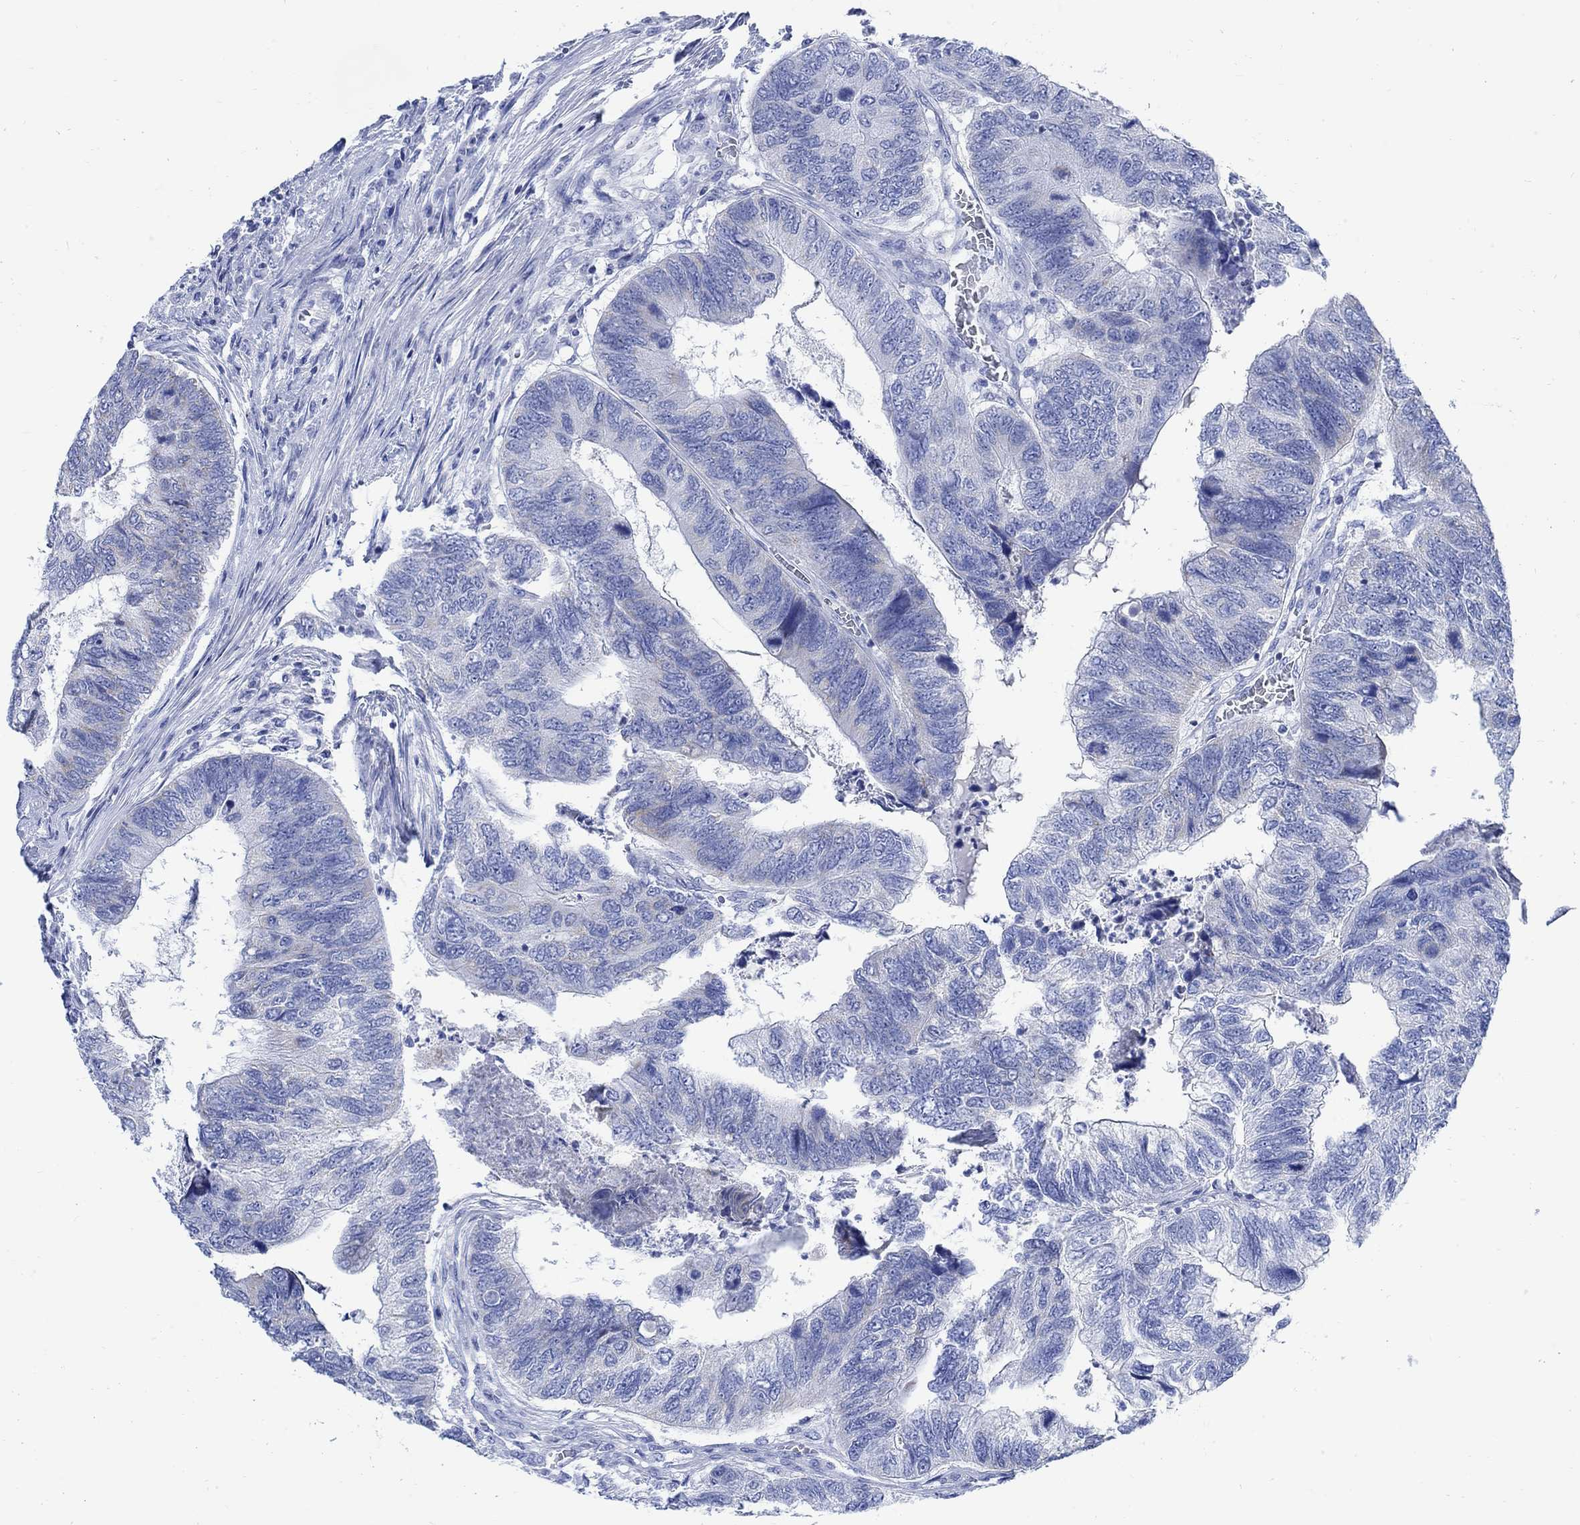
{"staining": {"intensity": "weak", "quantity": "<25%", "location": "cytoplasmic/membranous"}, "tissue": "colorectal cancer", "cell_type": "Tumor cells", "image_type": "cancer", "snomed": [{"axis": "morphology", "description": "Adenocarcinoma, NOS"}, {"axis": "topography", "description": "Colon"}], "caption": "An immunohistochemistry (IHC) histopathology image of colorectal cancer (adenocarcinoma) is shown. There is no staining in tumor cells of colorectal cancer (adenocarcinoma).", "gene": "CPLX2", "patient": {"sex": "female", "age": 67}}